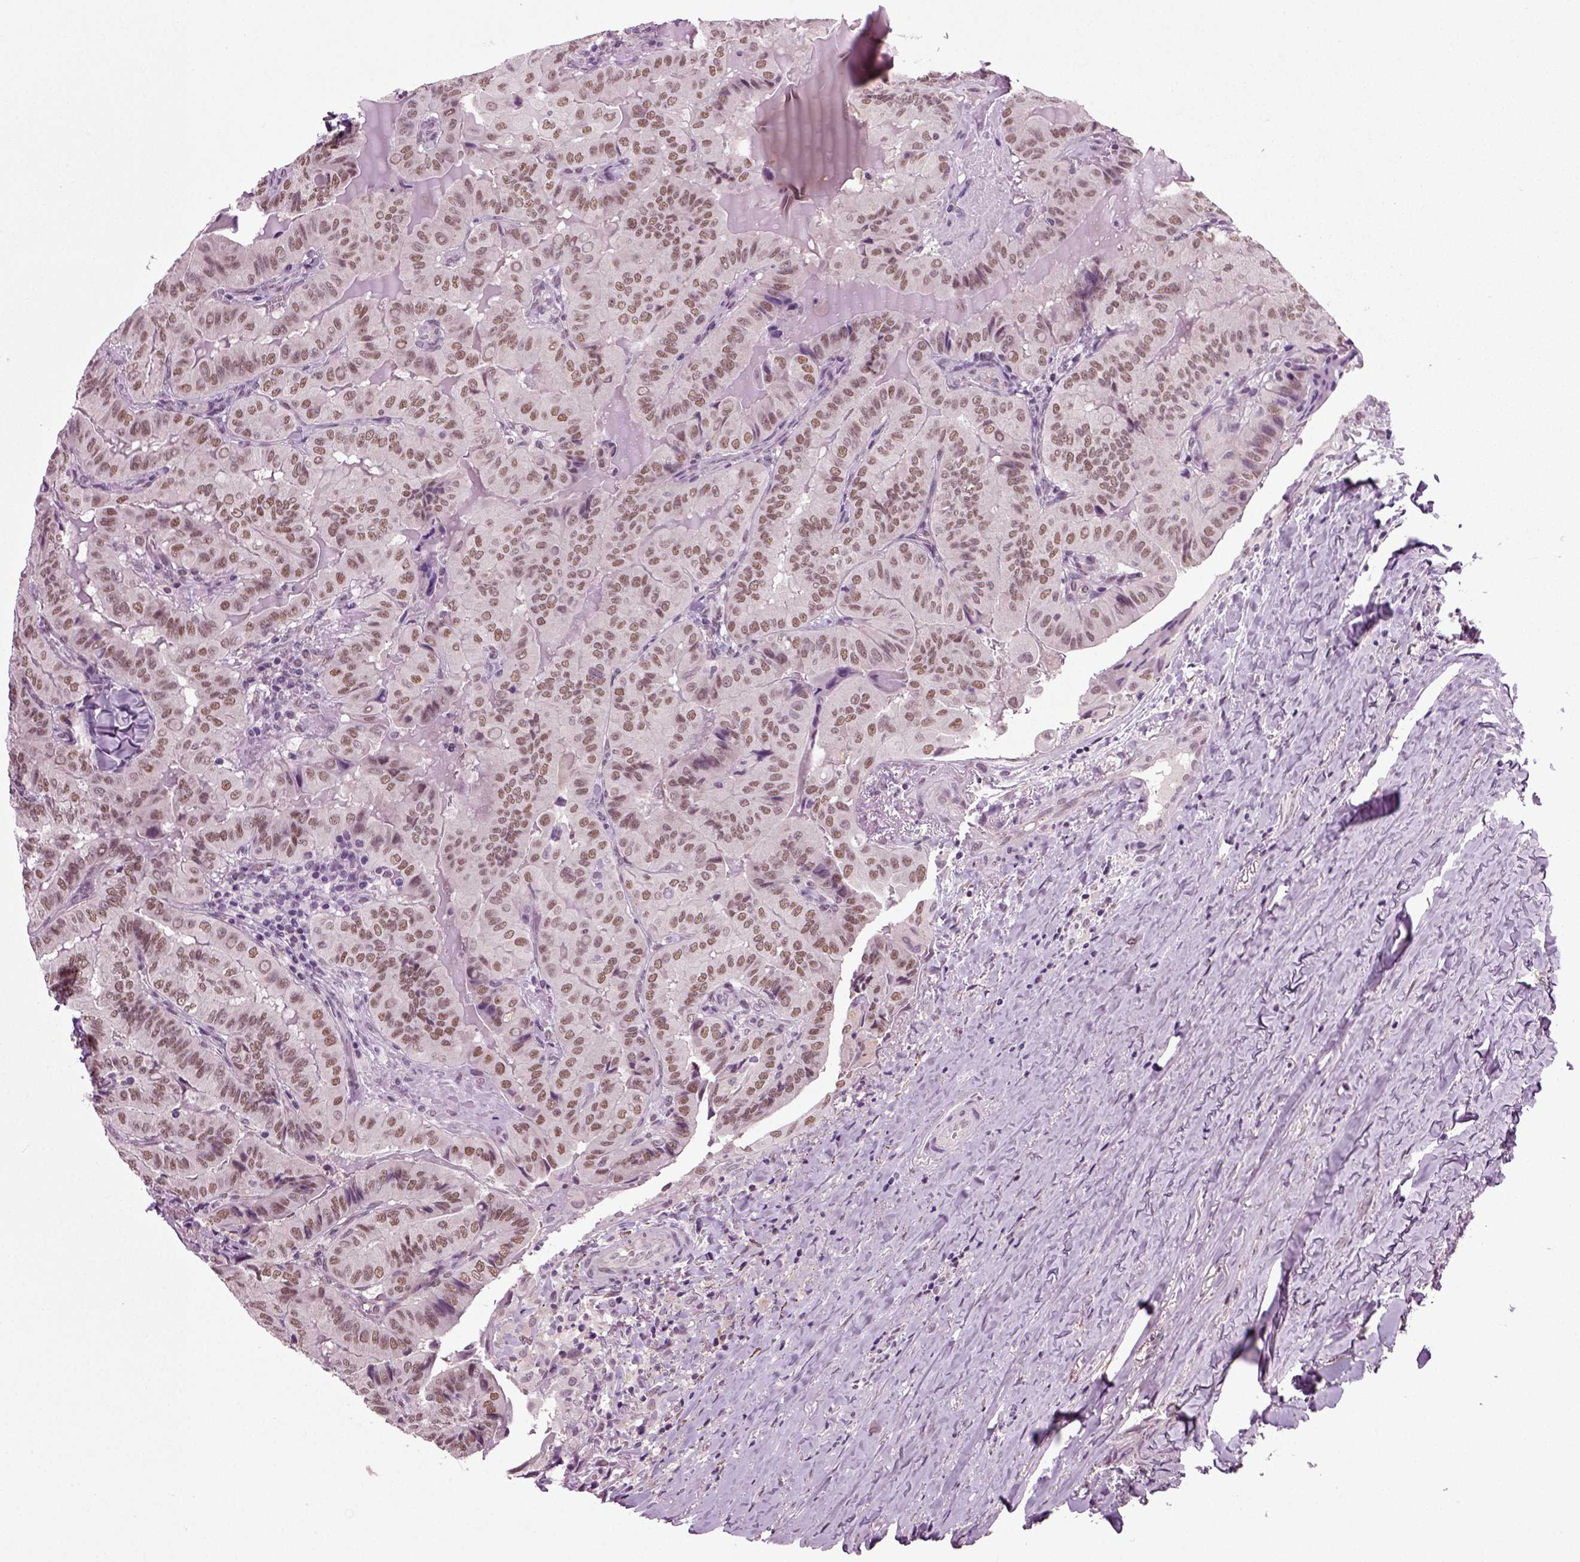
{"staining": {"intensity": "strong", "quantity": ">75%", "location": "nuclear"}, "tissue": "thyroid cancer", "cell_type": "Tumor cells", "image_type": "cancer", "snomed": [{"axis": "morphology", "description": "Papillary adenocarcinoma, NOS"}, {"axis": "topography", "description": "Thyroid gland"}], "caption": "Thyroid cancer stained with a brown dye reveals strong nuclear positive expression in approximately >75% of tumor cells.", "gene": "RCOR3", "patient": {"sex": "female", "age": 68}}